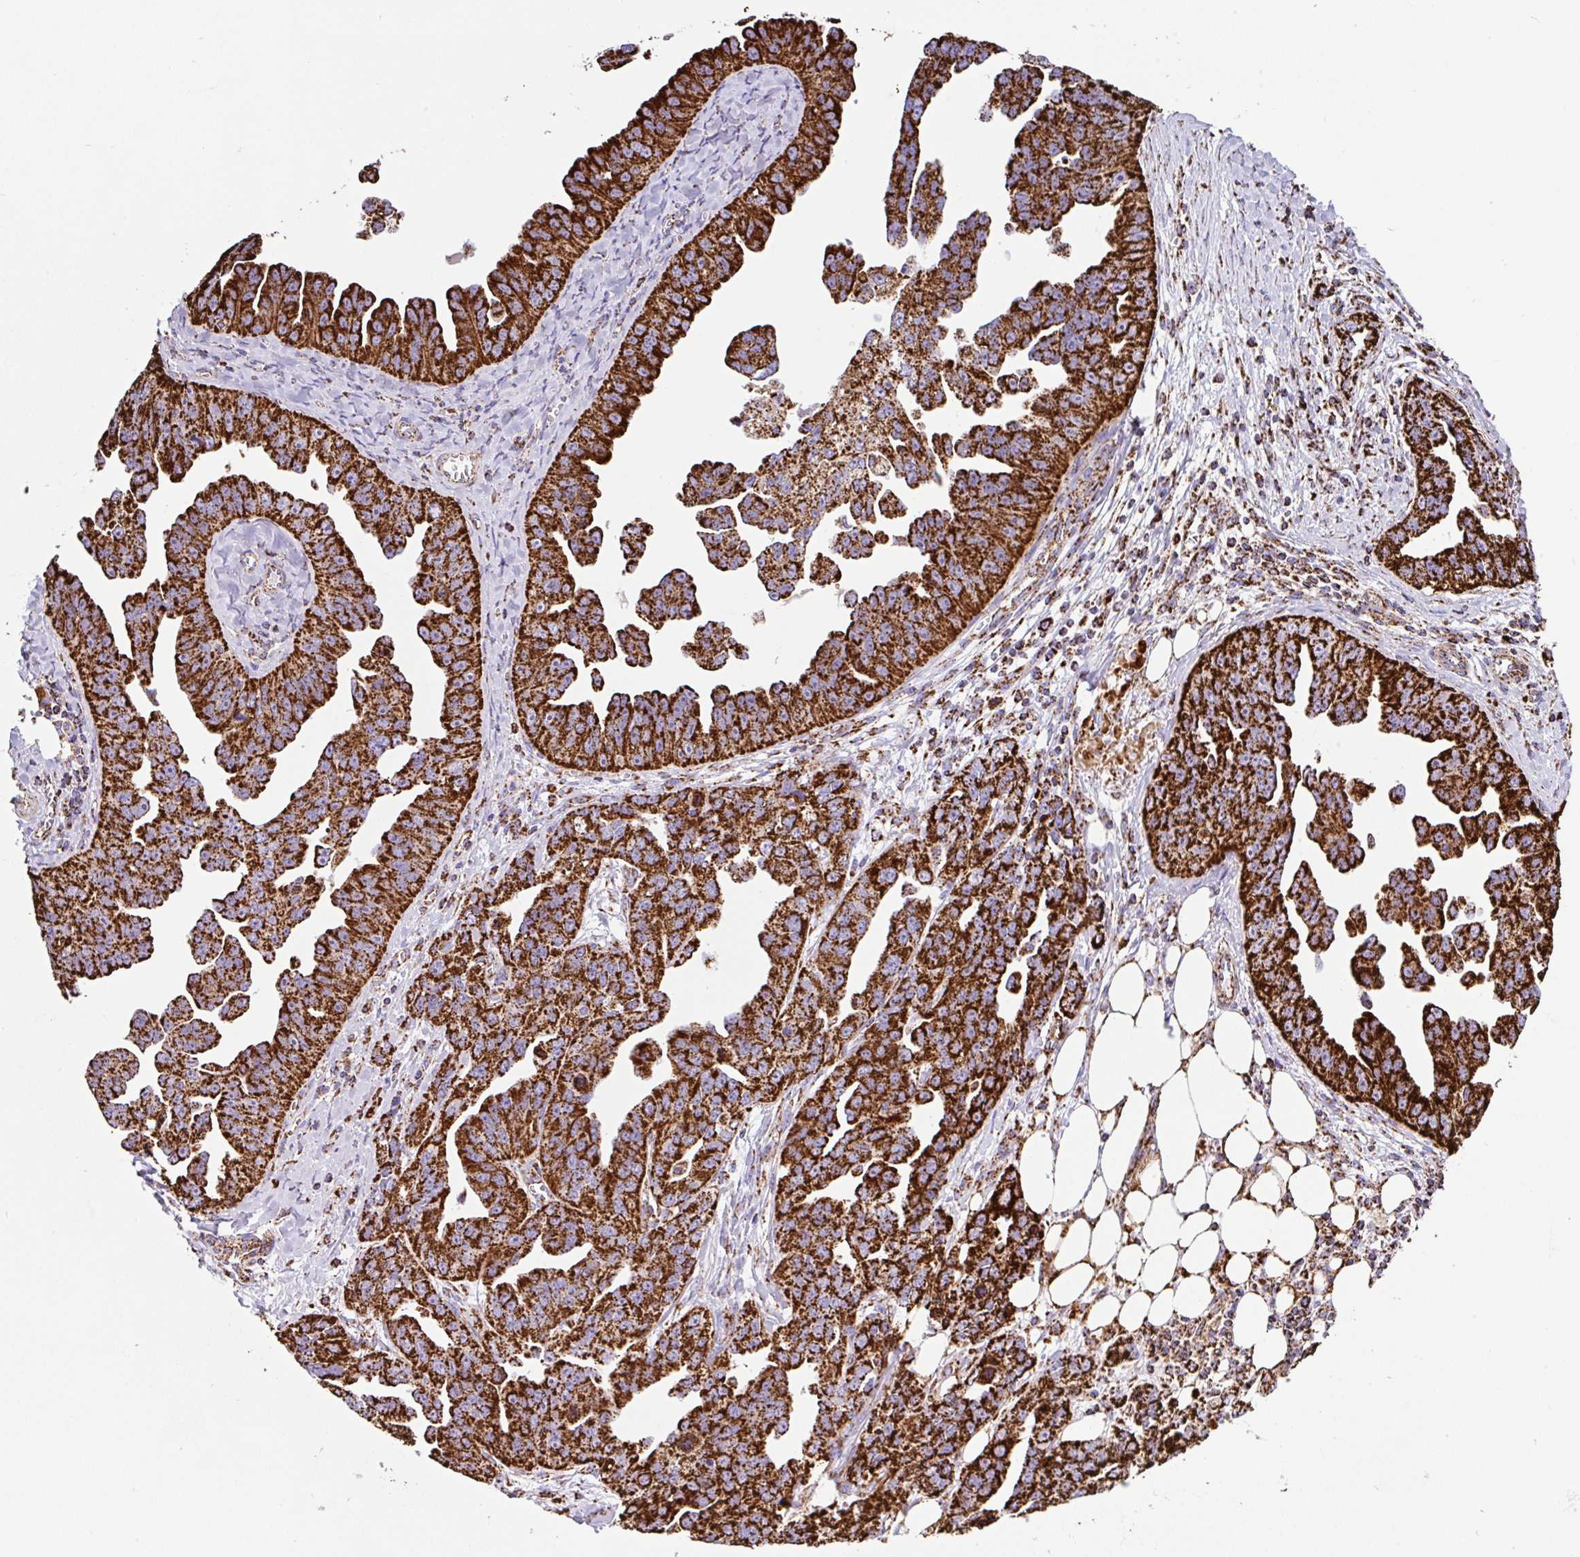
{"staining": {"intensity": "strong", "quantity": ">75%", "location": "cytoplasmic/membranous"}, "tissue": "ovarian cancer", "cell_type": "Tumor cells", "image_type": "cancer", "snomed": [{"axis": "morphology", "description": "Cystadenocarcinoma, serous, NOS"}, {"axis": "topography", "description": "Ovary"}], "caption": "Brown immunohistochemical staining in ovarian cancer (serous cystadenocarcinoma) demonstrates strong cytoplasmic/membranous expression in approximately >75% of tumor cells. (Brightfield microscopy of DAB IHC at high magnification).", "gene": "ANKRD33B", "patient": {"sex": "female", "age": 75}}